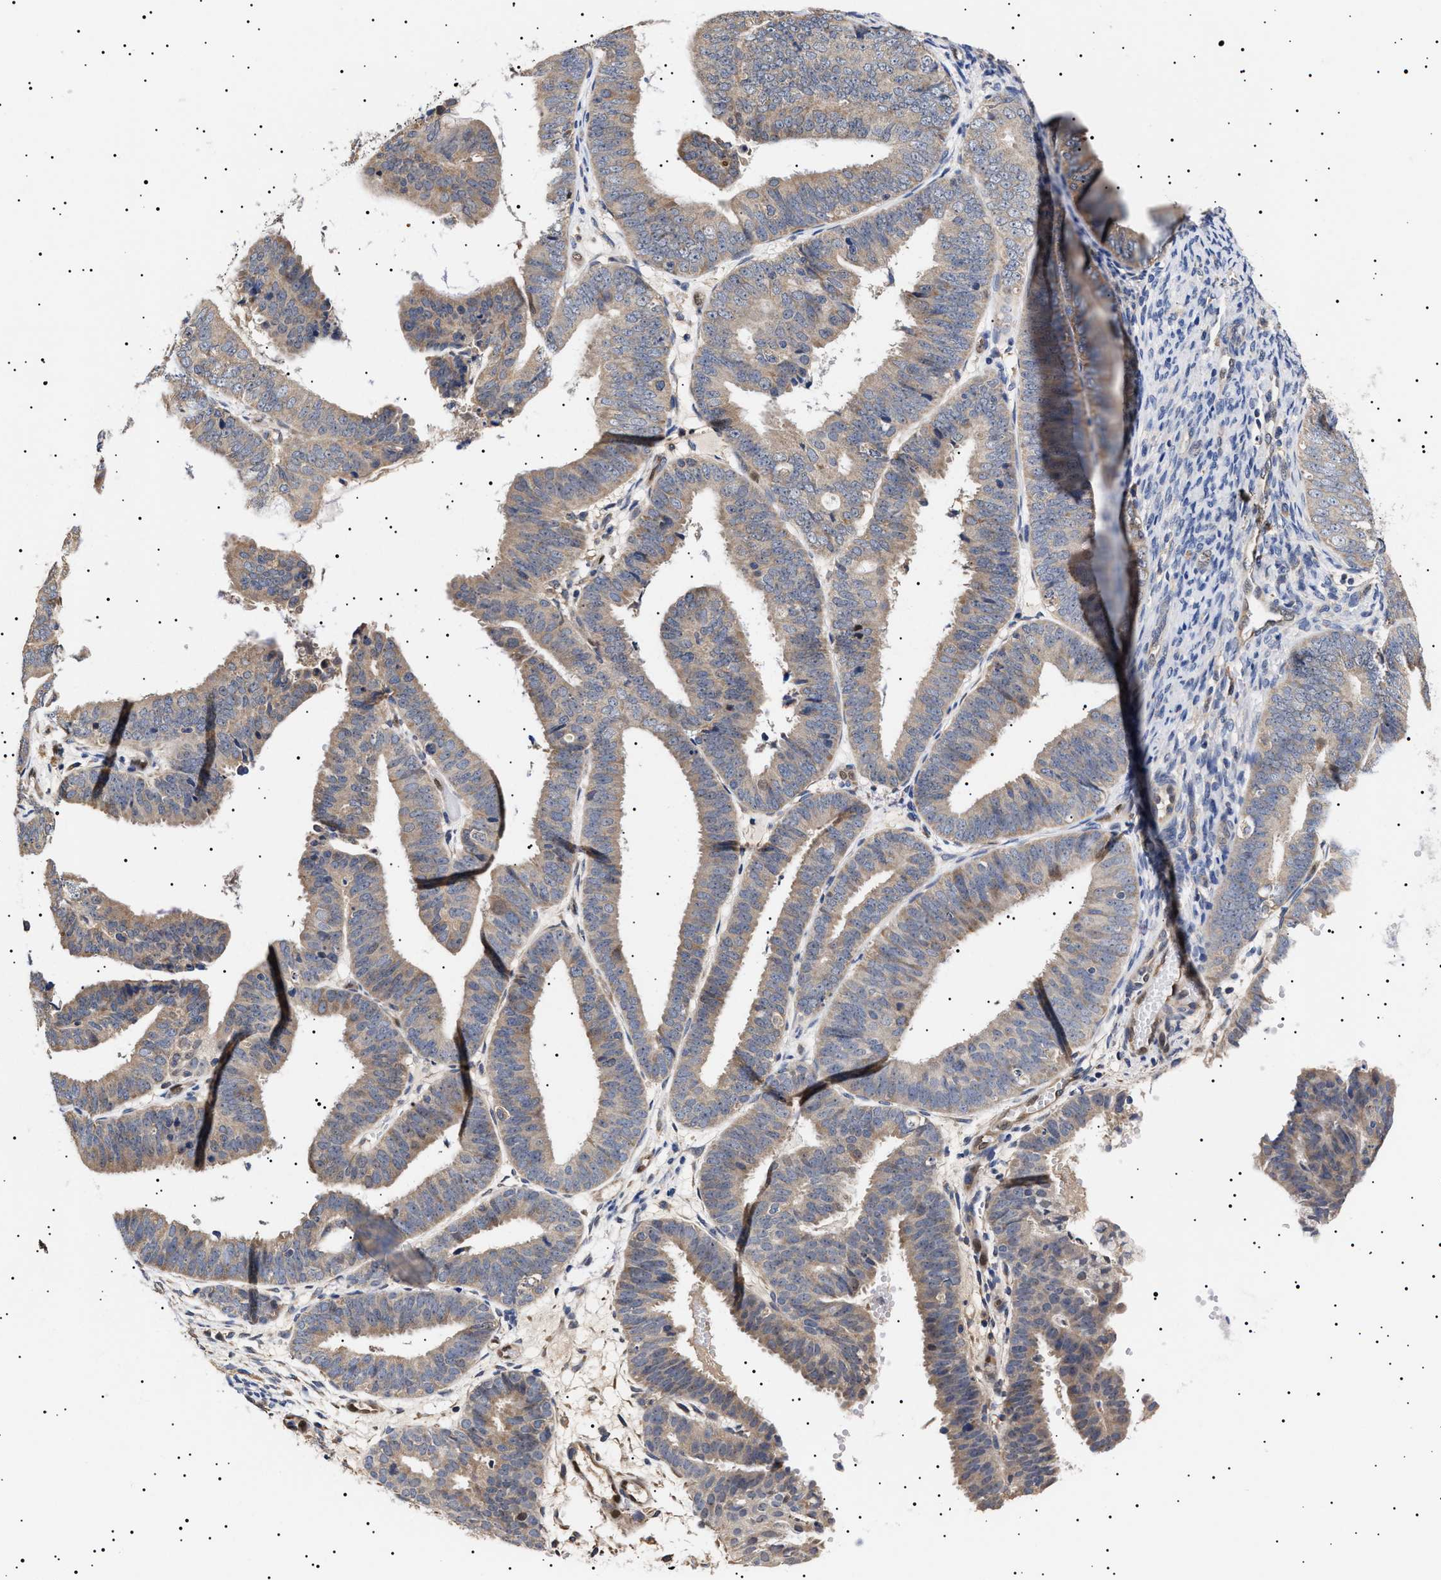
{"staining": {"intensity": "weak", "quantity": "25%-75%", "location": "cytoplasmic/membranous"}, "tissue": "endometrial cancer", "cell_type": "Tumor cells", "image_type": "cancer", "snomed": [{"axis": "morphology", "description": "Adenocarcinoma, NOS"}, {"axis": "topography", "description": "Endometrium"}], "caption": "IHC photomicrograph of neoplastic tissue: endometrial cancer stained using IHC demonstrates low levels of weak protein expression localized specifically in the cytoplasmic/membranous of tumor cells, appearing as a cytoplasmic/membranous brown color.", "gene": "KRBA1", "patient": {"sex": "female", "age": 63}}